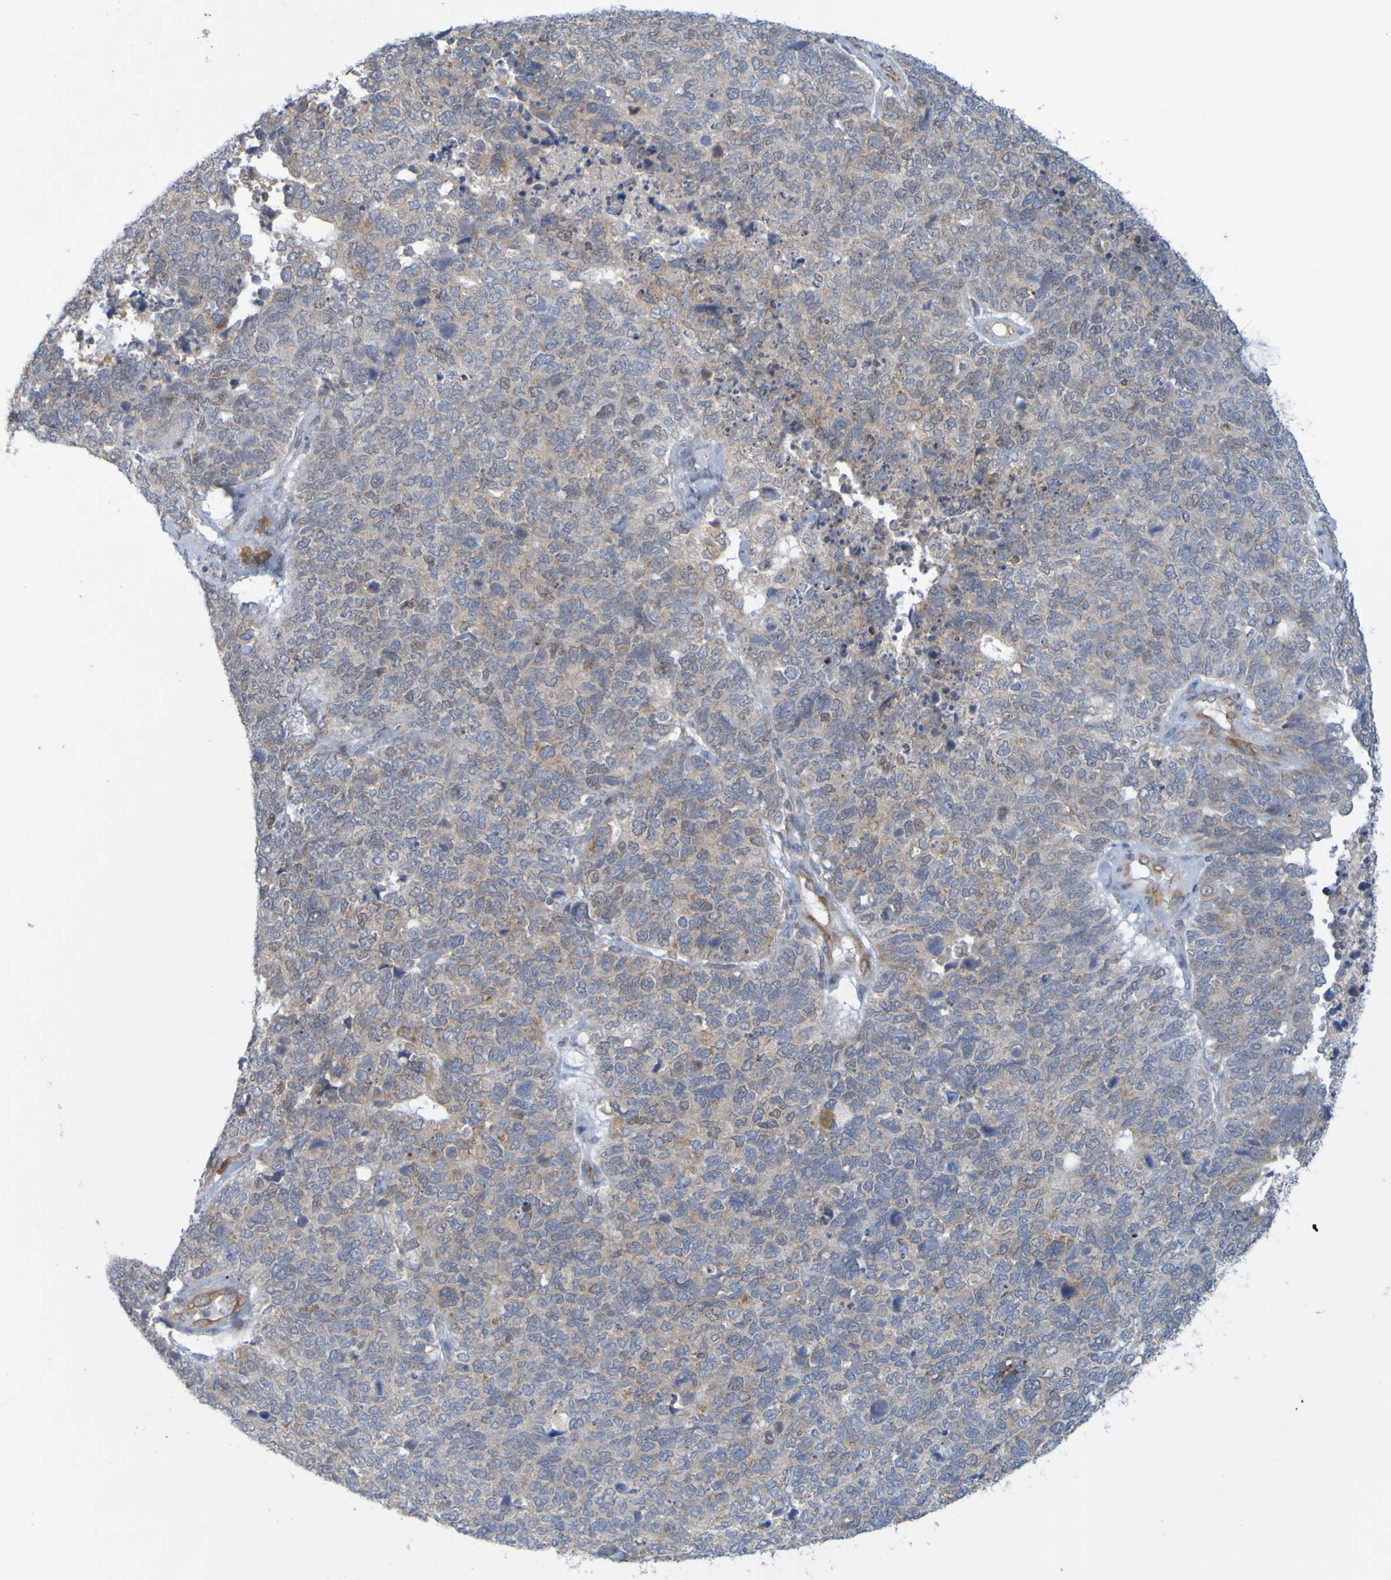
{"staining": {"intensity": "moderate", "quantity": "25%-75%", "location": "cytoplasmic/membranous"}, "tissue": "cervical cancer", "cell_type": "Tumor cells", "image_type": "cancer", "snomed": [{"axis": "morphology", "description": "Squamous cell carcinoma, NOS"}, {"axis": "topography", "description": "Cervix"}], "caption": "The histopathology image displays a brown stain indicating the presence of a protein in the cytoplasmic/membranous of tumor cells in cervical squamous cell carcinoma.", "gene": "MOGS", "patient": {"sex": "female", "age": 63}}